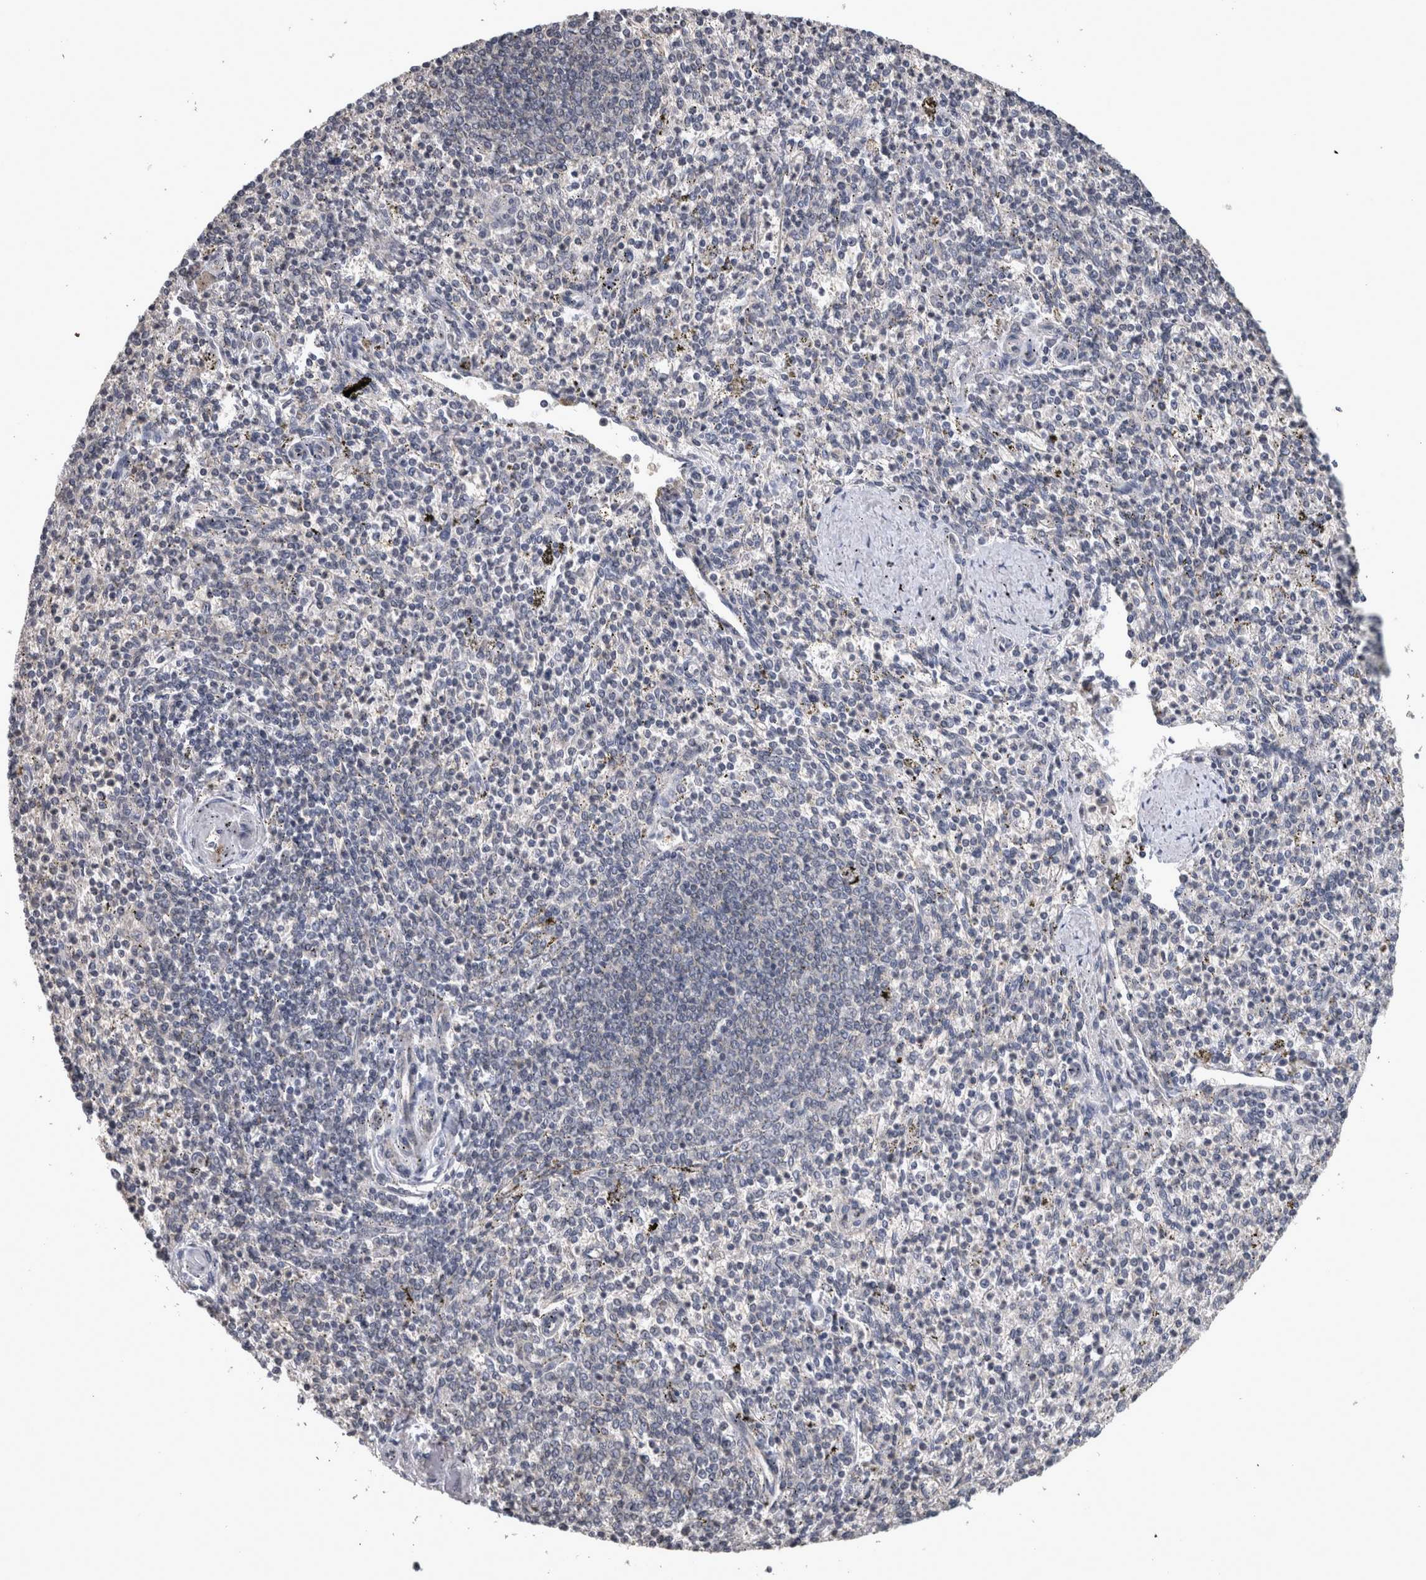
{"staining": {"intensity": "negative", "quantity": "none", "location": "none"}, "tissue": "spleen", "cell_type": "Cells in red pulp", "image_type": "normal", "snomed": [{"axis": "morphology", "description": "Normal tissue, NOS"}, {"axis": "topography", "description": "Spleen"}], "caption": "Immunohistochemistry of unremarkable human spleen reveals no positivity in cells in red pulp.", "gene": "WNT7A", "patient": {"sex": "male", "age": 72}}